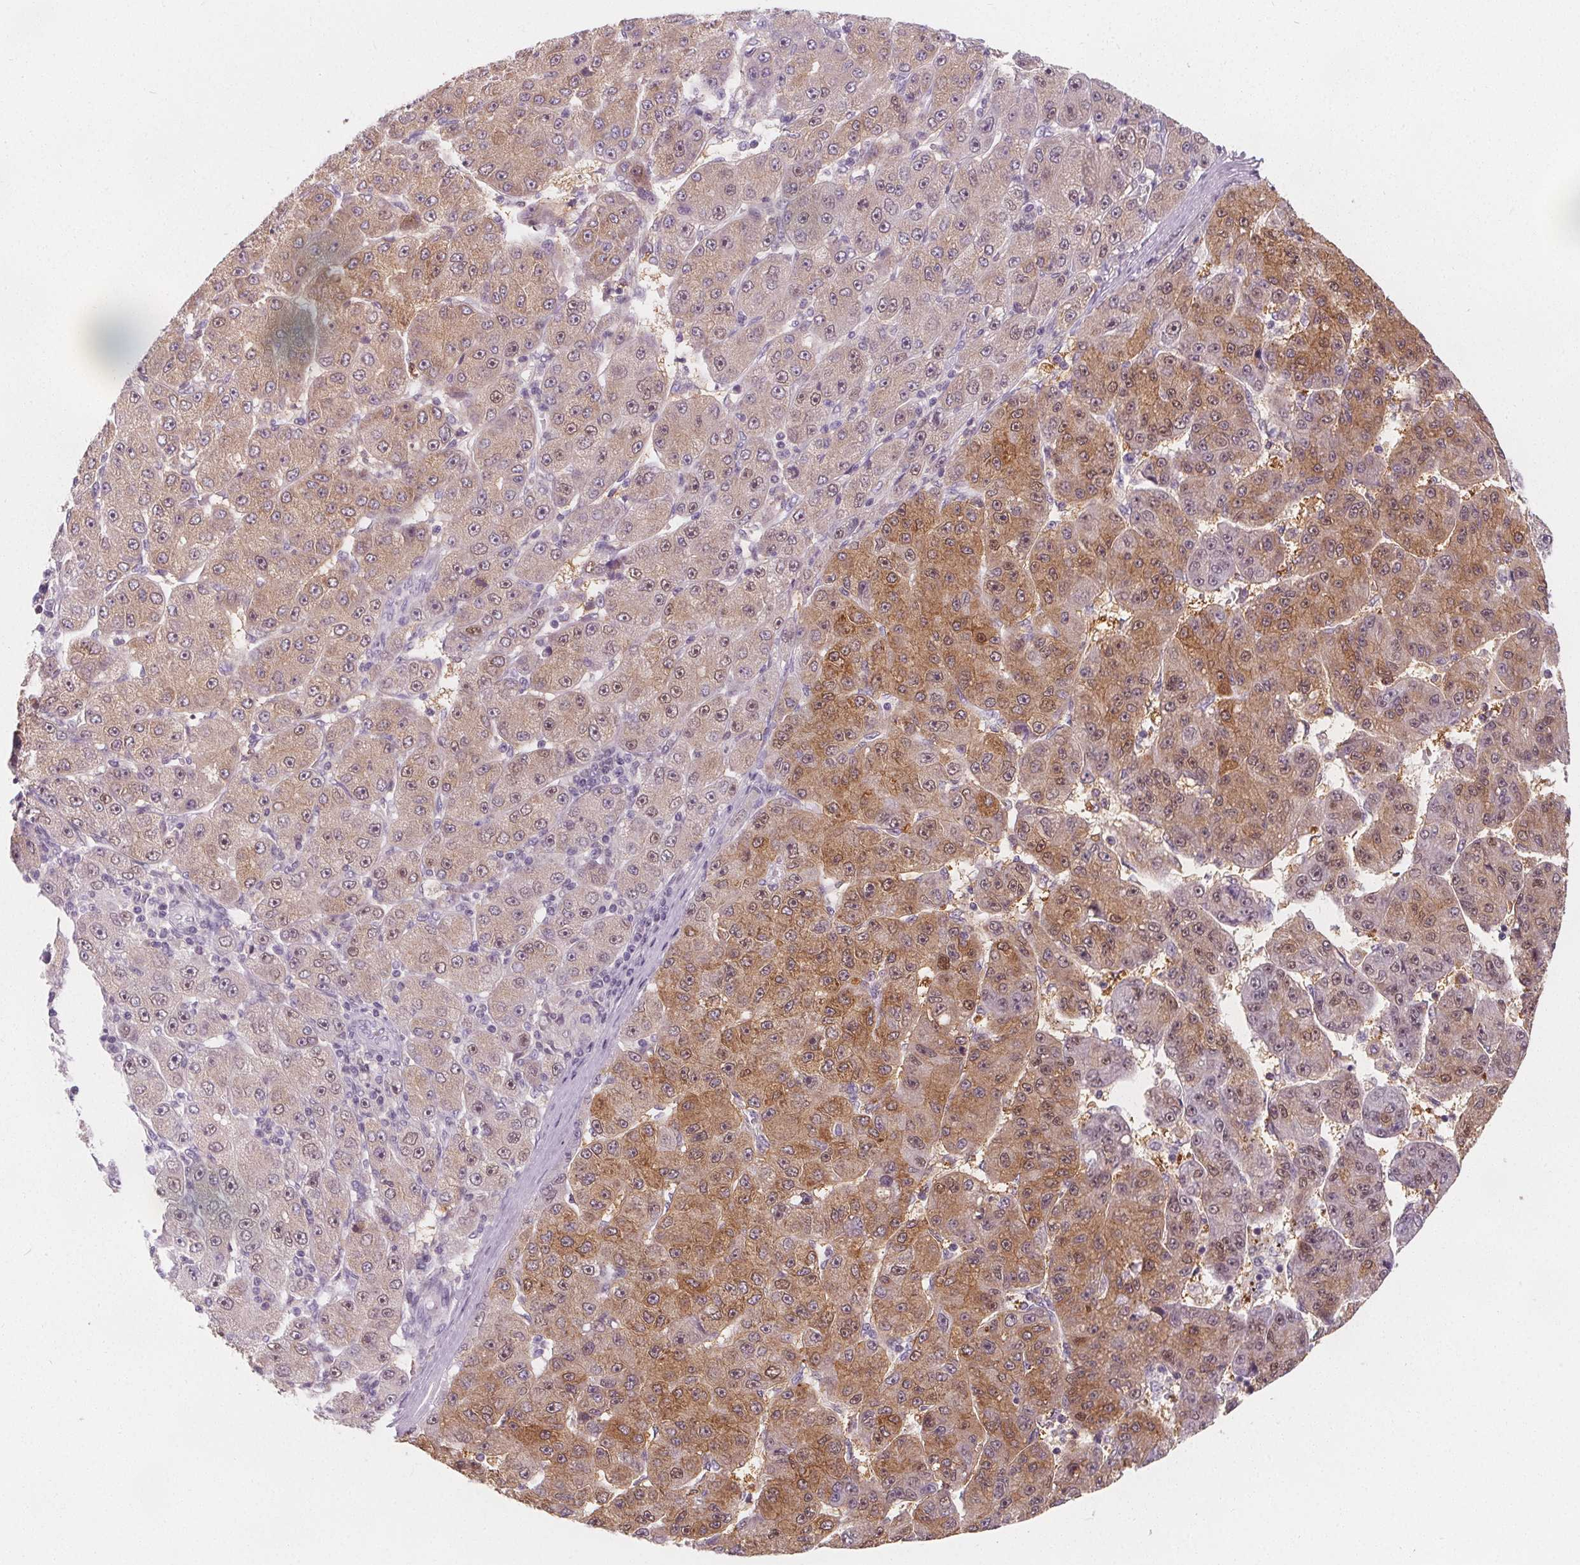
{"staining": {"intensity": "moderate", "quantity": ">75%", "location": "cytoplasmic/membranous"}, "tissue": "liver cancer", "cell_type": "Tumor cells", "image_type": "cancer", "snomed": [{"axis": "morphology", "description": "Carcinoma, Hepatocellular, NOS"}, {"axis": "topography", "description": "Liver"}], "caption": "High-power microscopy captured an immunohistochemistry photomicrograph of liver hepatocellular carcinoma, revealing moderate cytoplasmic/membranous positivity in approximately >75% of tumor cells. (DAB (3,3'-diaminobenzidine) = brown stain, brightfield microscopy at high magnification).", "gene": "UGP2", "patient": {"sex": "male", "age": 67}}